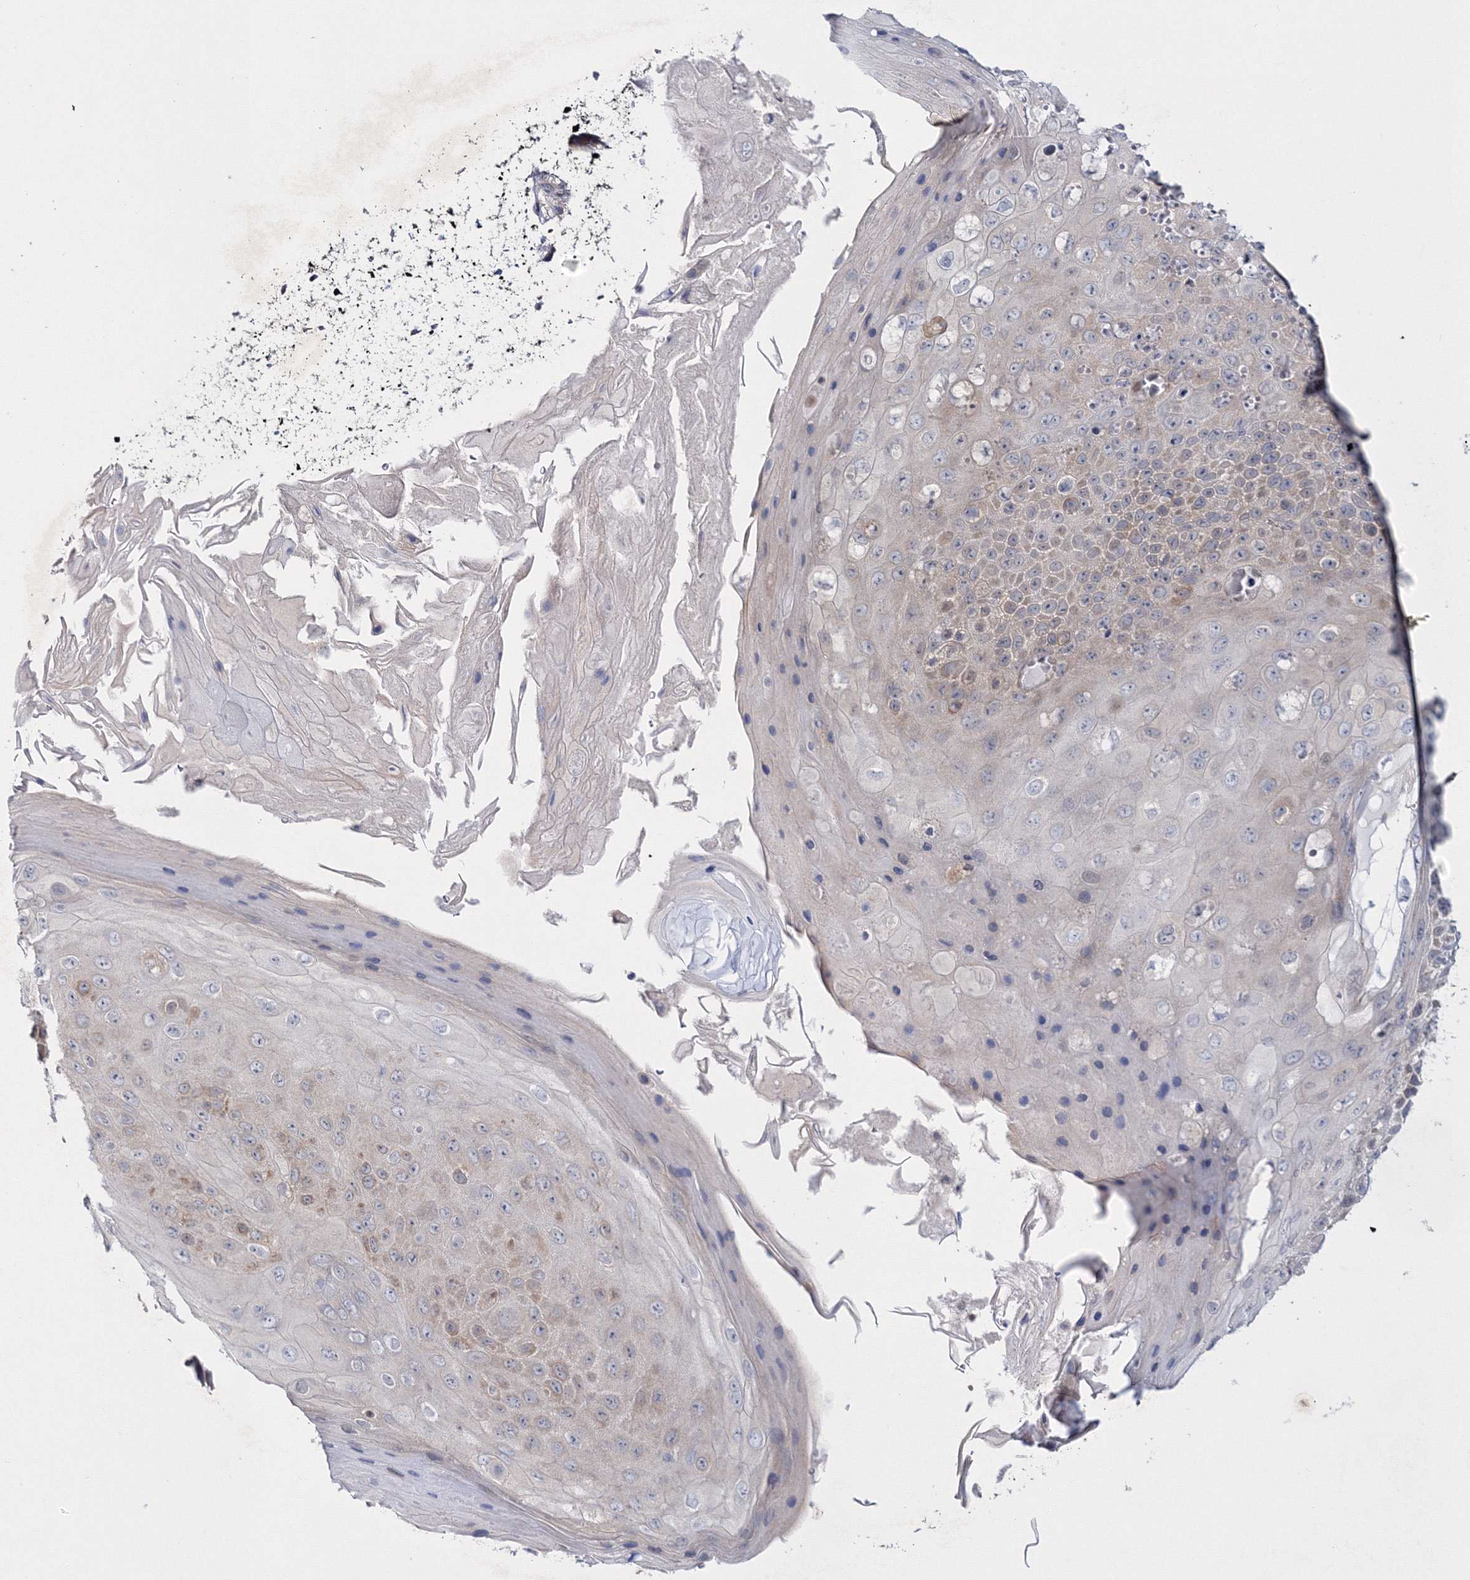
{"staining": {"intensity": "negative", "quantity": "none", "location": "none"}, "tissue": "skin cancer", "cell_type": "Tumor cells", "image_type": "cancer", "snomed": [{"axis": "morphology", "description": "Squamous cell carcinoma, NOS"}, {"axis": "topography", "description": "Skin"}], "caption": "High power microscopy histopathology image of an immunohistochemistry (IHC) image of skin cancer, revealing no significant staining in tumor cells.", "gene": "IPMK", "patient": {"sex": "female", "age": 88}}